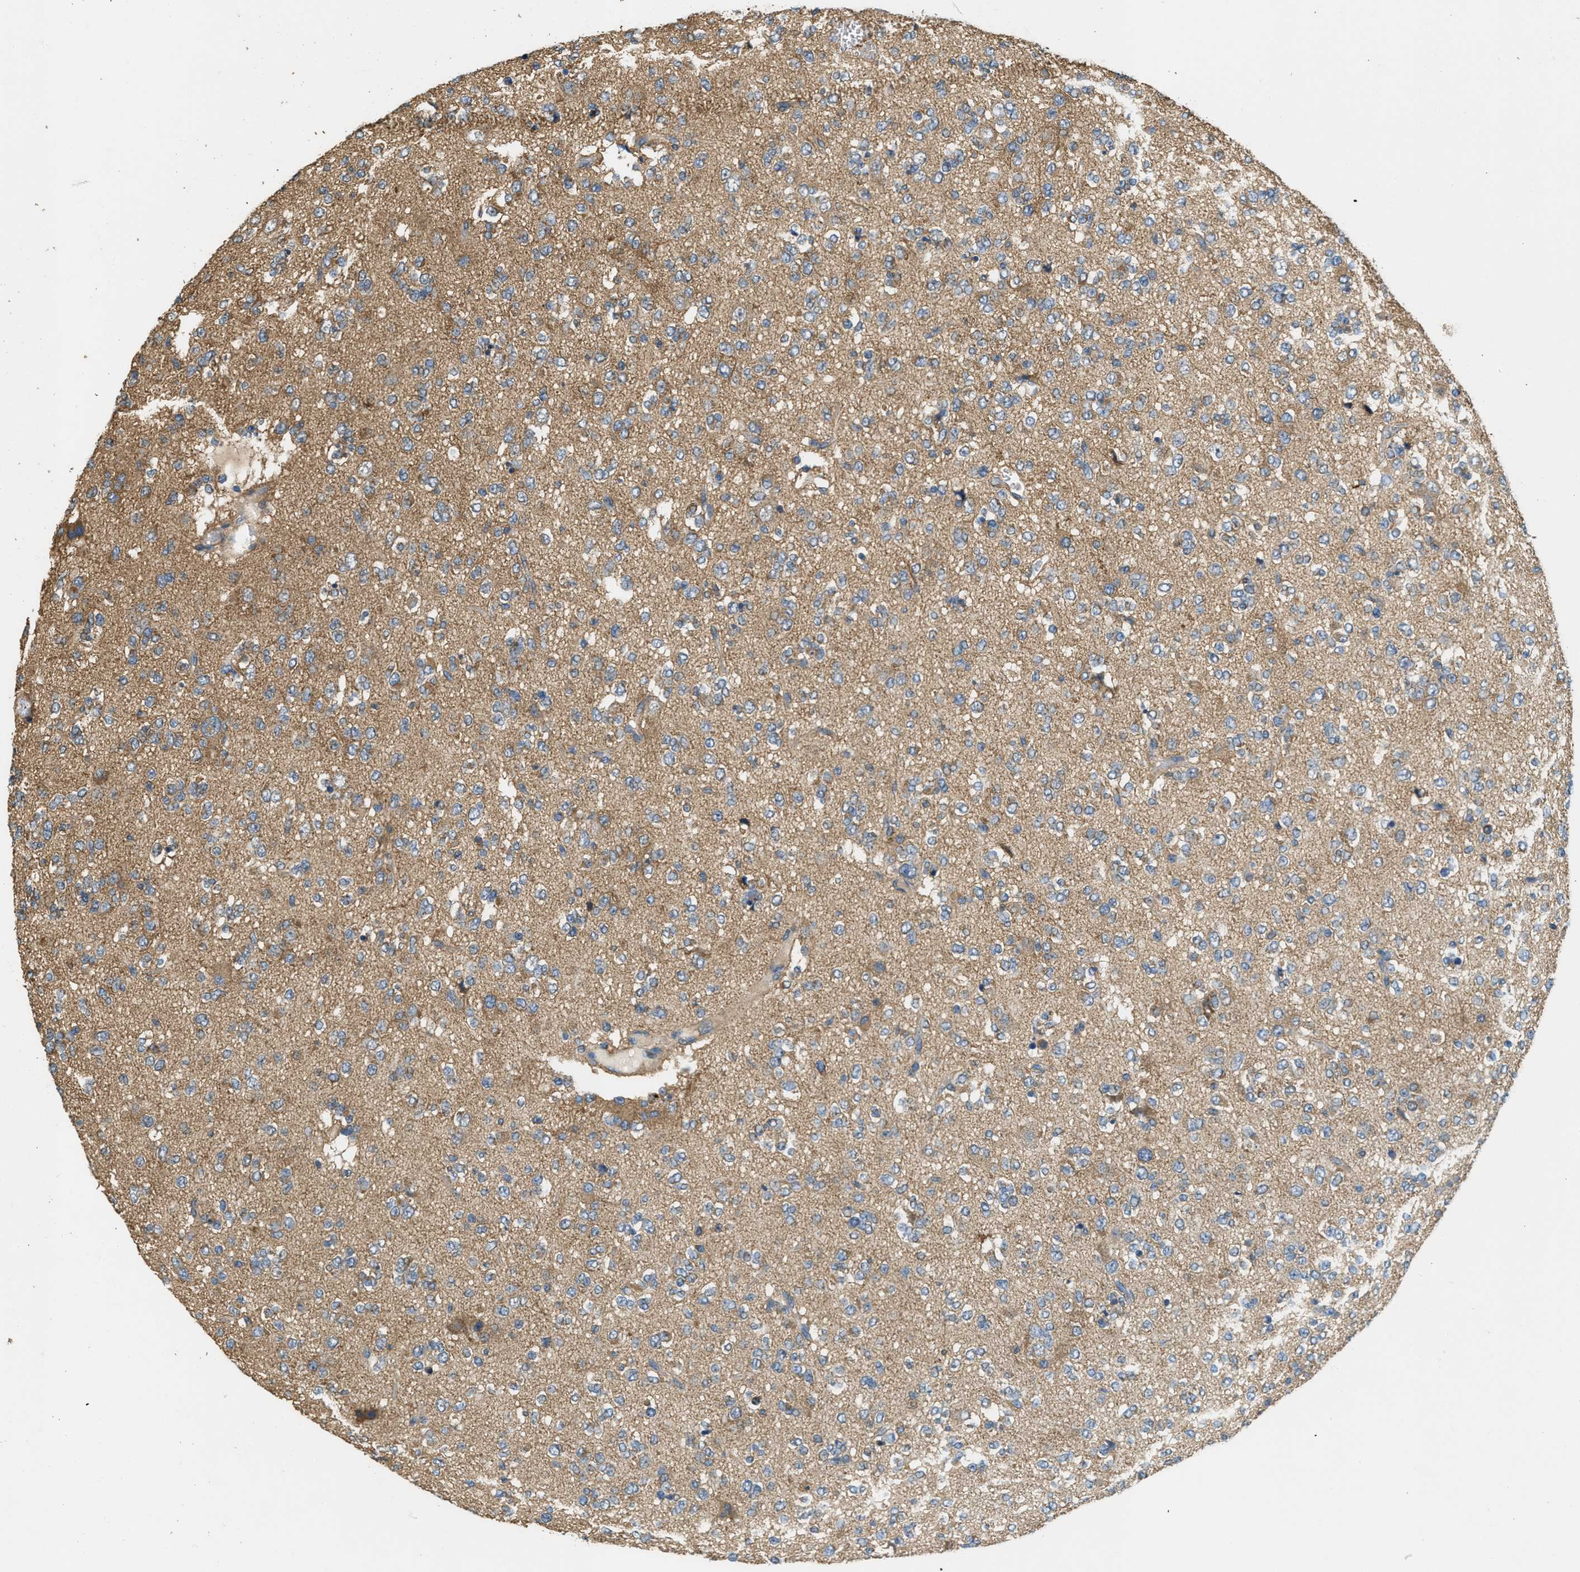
{"staining": {"intensity": "moderate", "quantity": ">75%", "location": "cytoplasmic/membranous"}, "tissue": "glioma", "cell_type": "Tumor cells", "image_type": "cancer", "snomed": [{"axis": "morphology", "description": "Glioma, malignant, Low grade"}, {"axis": "topography", "description": "Brain"}], "caption": "The histopathology image exhibits staining of glioma, revealing moderate cytoplasmic/membranous protein staining (brown color) within tumor cells.", "gene": "THBS2", "patient": {"sex": "male", "age": 38}}